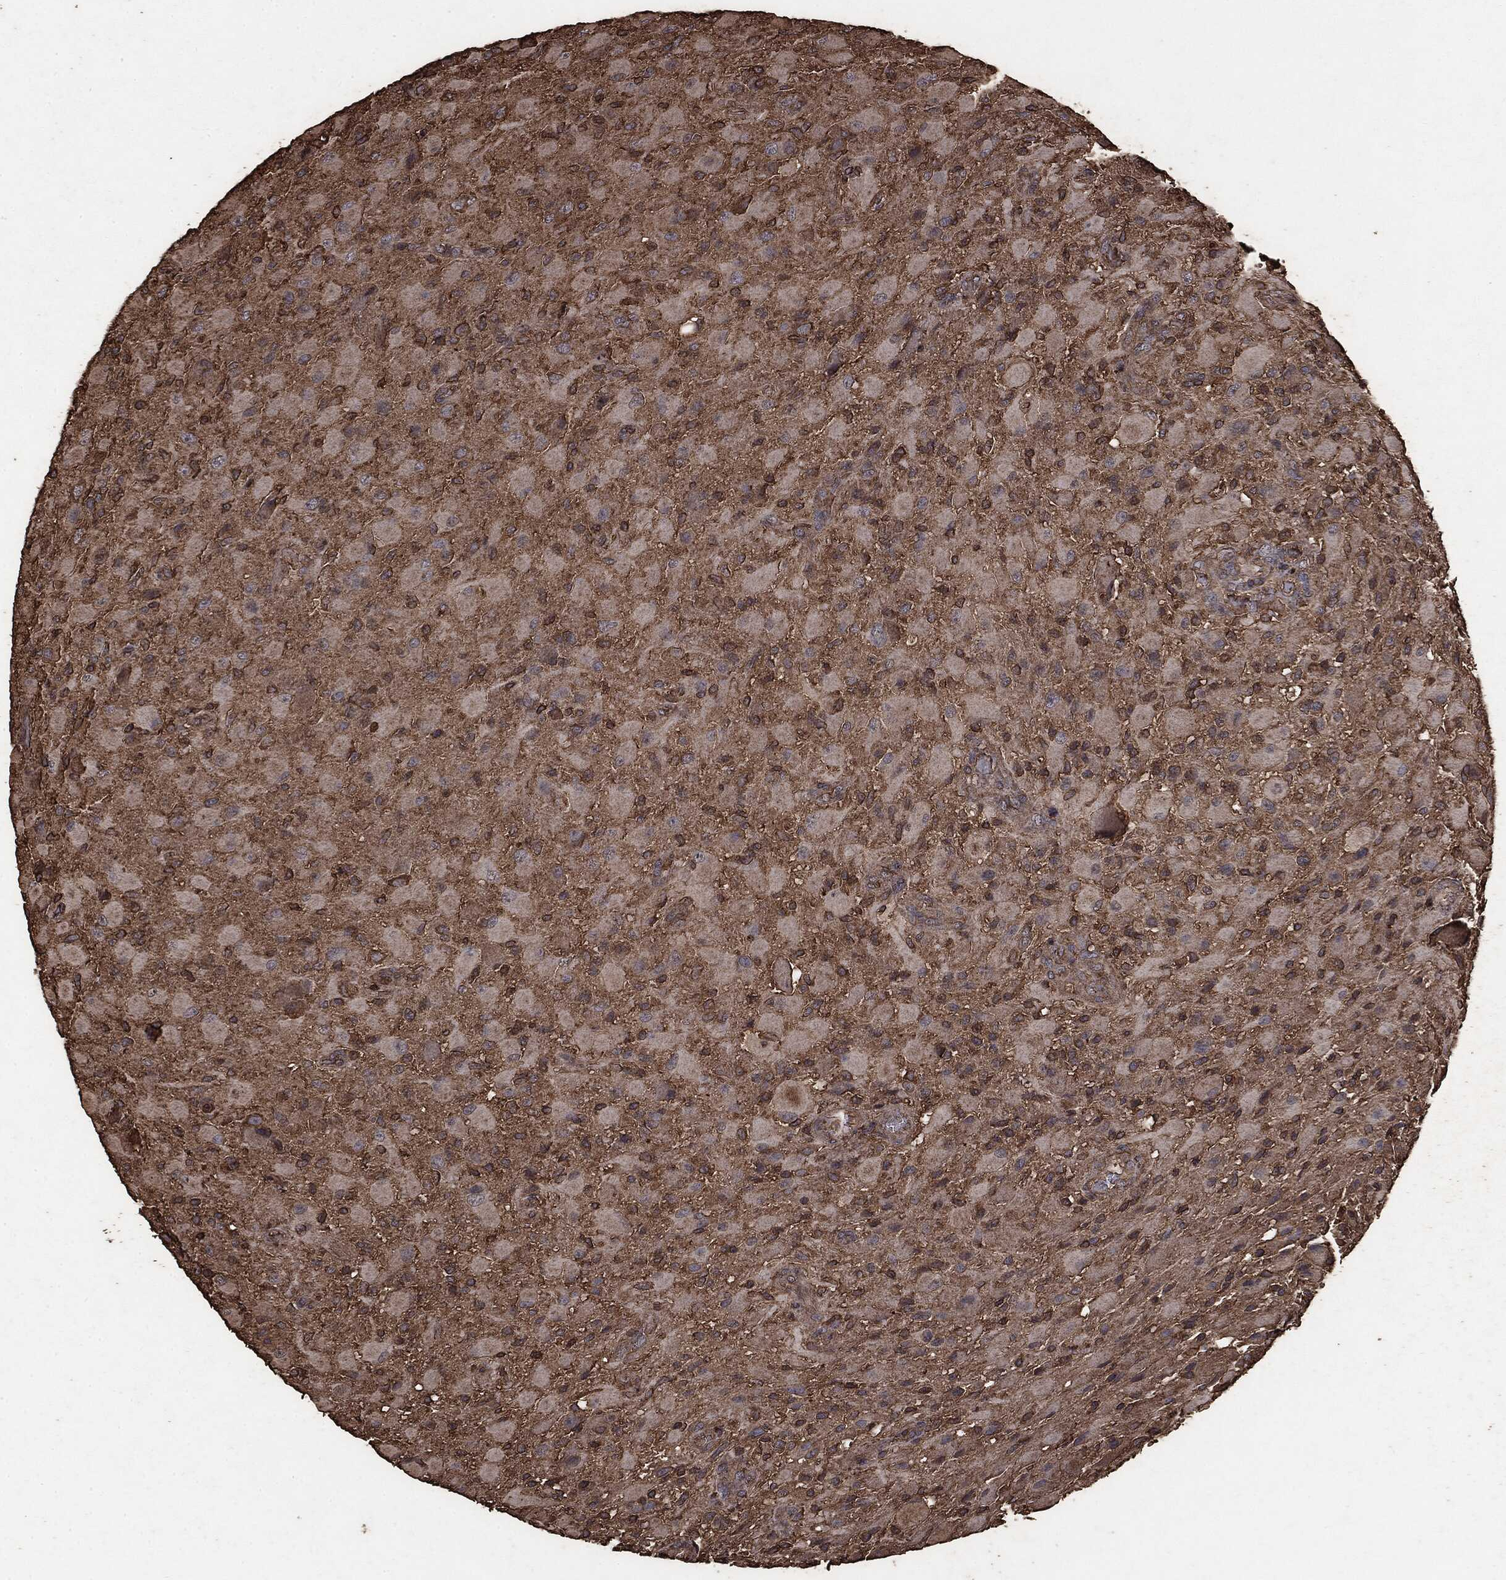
{"staining": {"intensity": "moderate", "quantity": ">75%", "location": "cytoplasmic/membranous"}, "tissue": "glioma", "cell_type": "Tumor cells", "image_type": "cancer", "snomed": [{"axis": "morphology", "description": "Glioma, malignant, High grade"}, {"axis": "topography", "description": "Cerebral cortex"}], "caption": "This is a histology image of immunohistochemistry (IHC) staining of malignant glioma (high-grade), which shows moderate expression in the cytoplasmic/membranous of tumor cells.", "gene": "MTOR", "patient": {"sex": "male", "age": 35}}